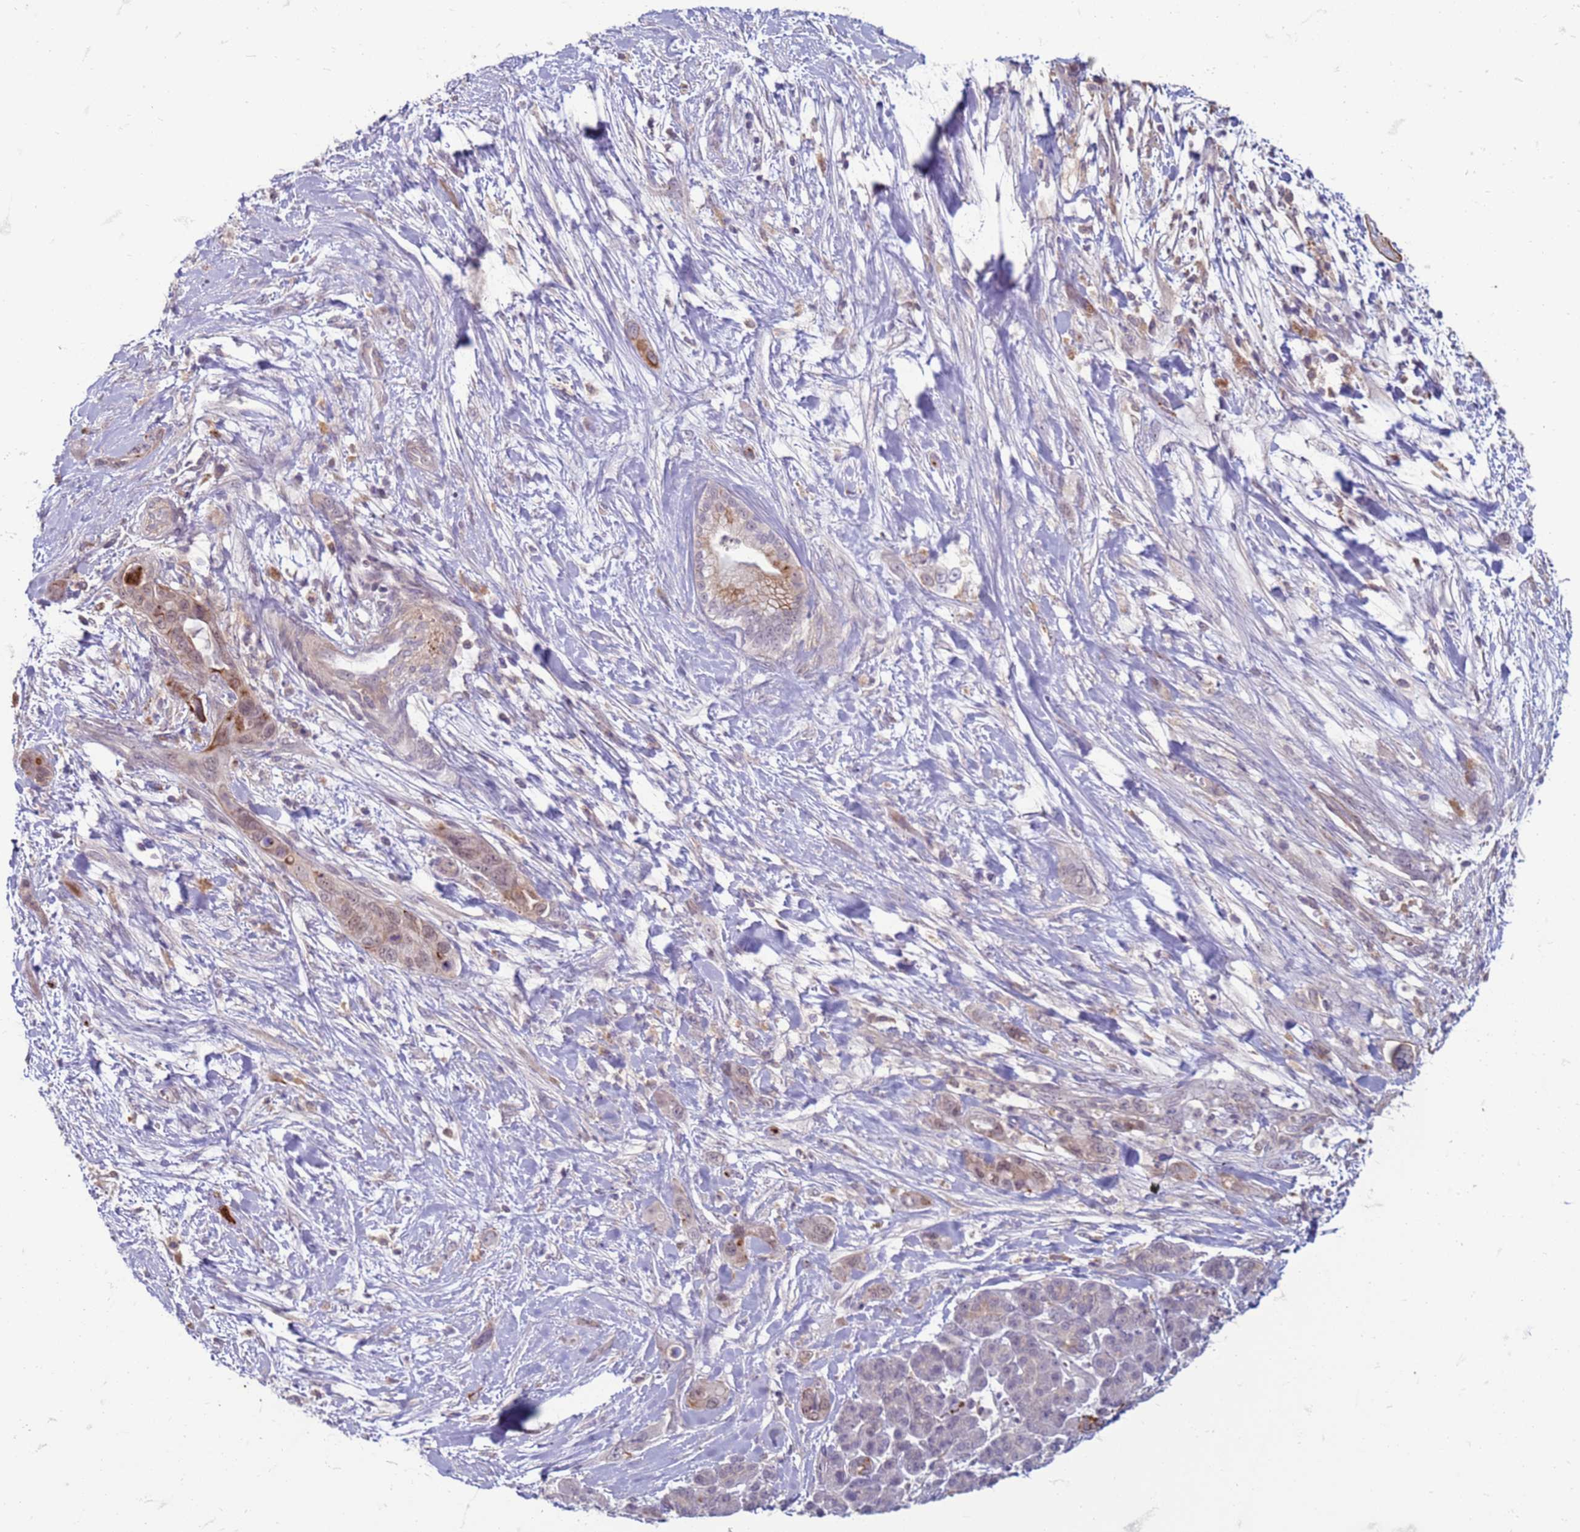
{"staining": {"intensity": "strong", "quantity": "<25%", "location": "cytoplasmic/membranous"}, "tissue": "pancreatic cancer", "cell_type": "Tumor cells", "image_type": "cancer", "snomed": [{"axis": "morphology", "description": "Adenocarcinoma, NOS"}, {"axis": "topography", "description": "Pancreas"}], "caption": "About <25% of tumor cells in pancreatic cancer demonstrate strong cytoplasmic/membranous protein expression as visualized by brown immunohistochemical staining.", "gene": "SLC15A3", "patient": {"sex": "male", "age": 59}}